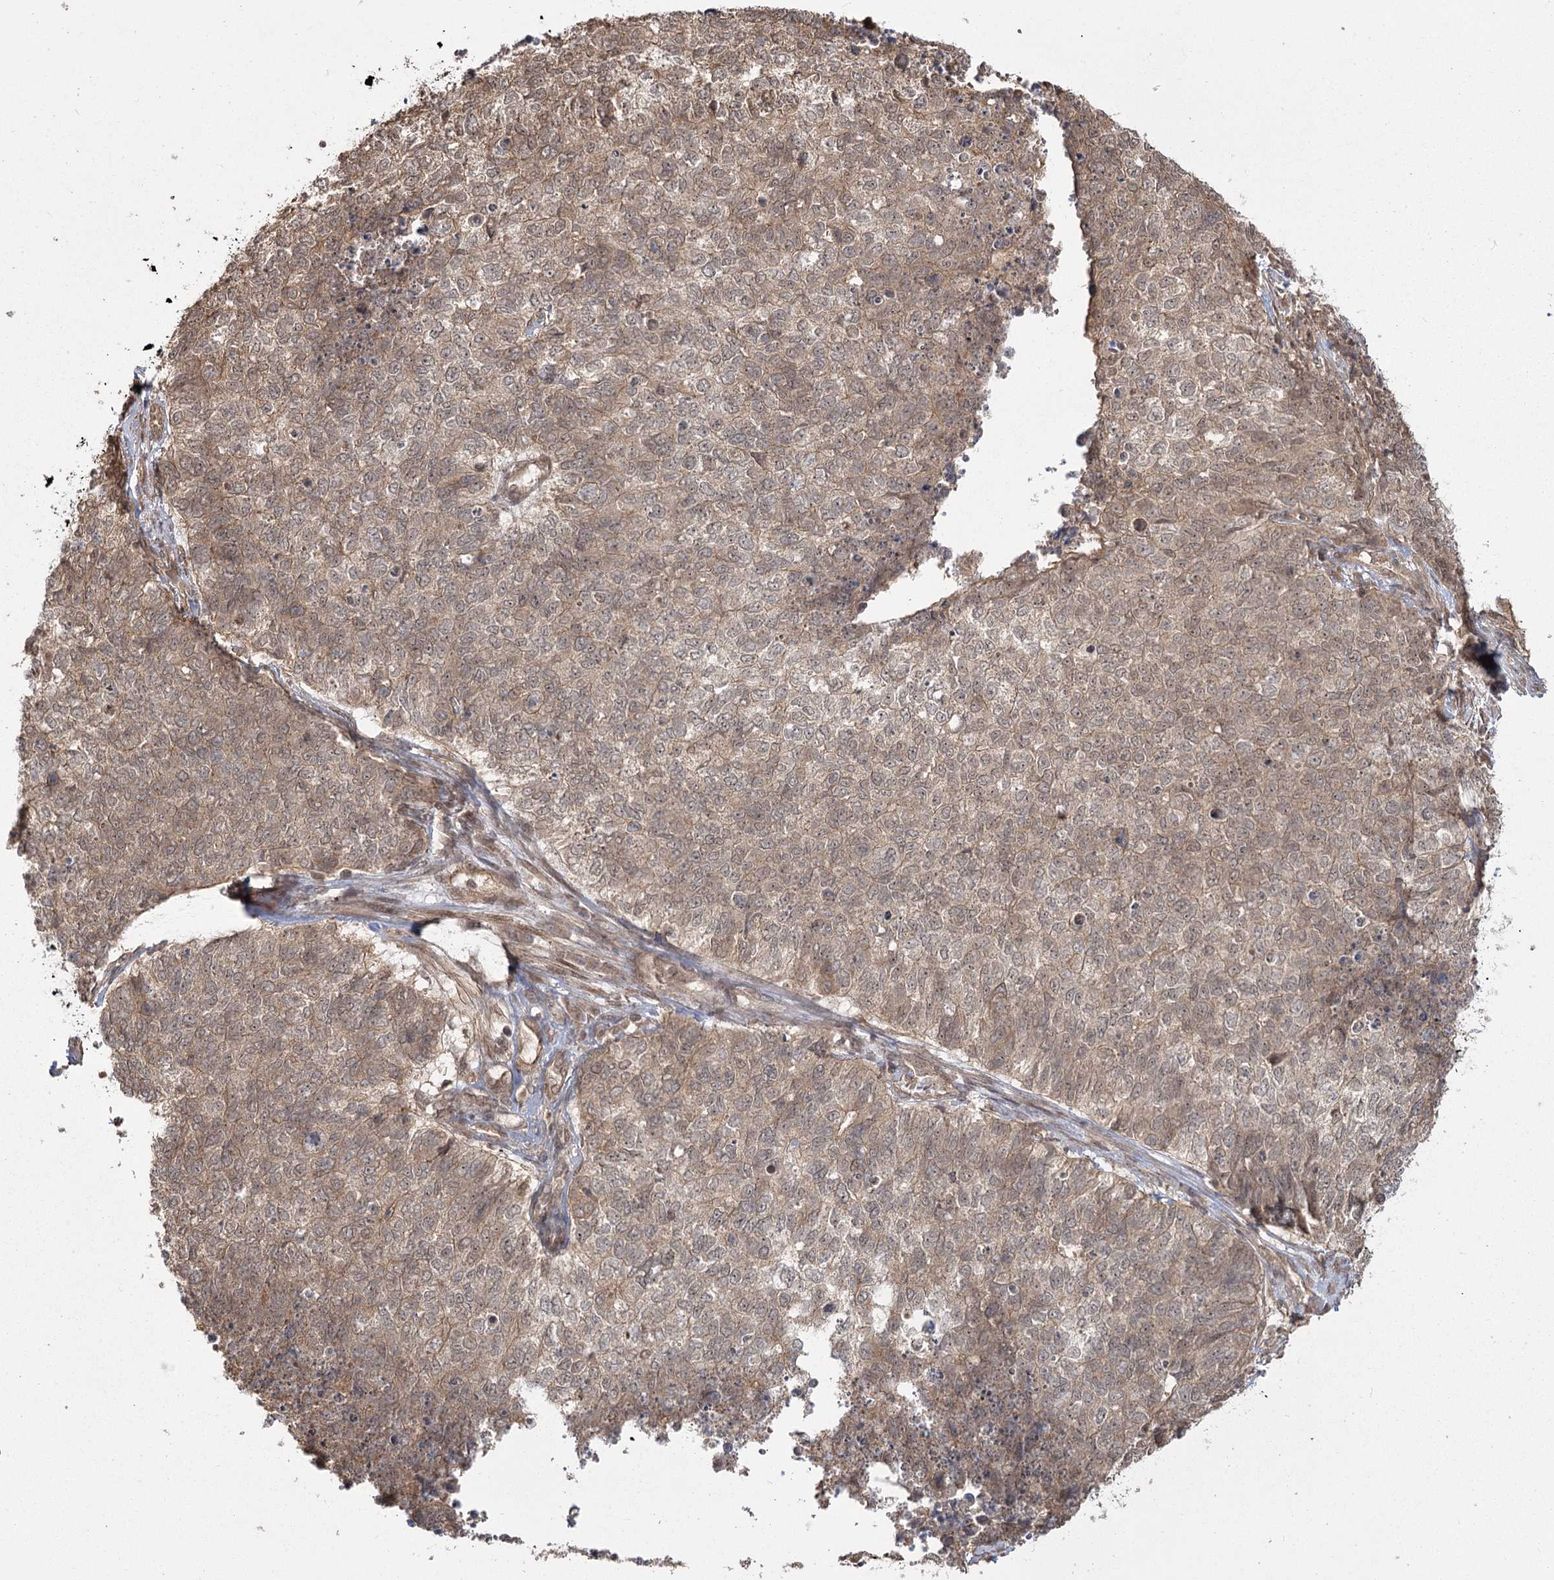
{"staining": {"intensity": "moderate", "quantity": ">75%", "location": "cytoplasmic/membranous"}, "tissue": "cervical cancer", "cell_type": "Tumor cells", "image_type": "cancer", "snomed": [{"axis": "morphology", "description": "Squamous cell carcinoma, NOS"}, {"axis": "topography", "description": "Cervix"}], "caption": "Protein expression analysis of human squamous cell carcinoma (cervical) reveals moderate cytoplasmic/membranous staining in about >75% of tumor cells.", "gene": "R3HDM2", "patient": {"sex": "female", "age": 63}}